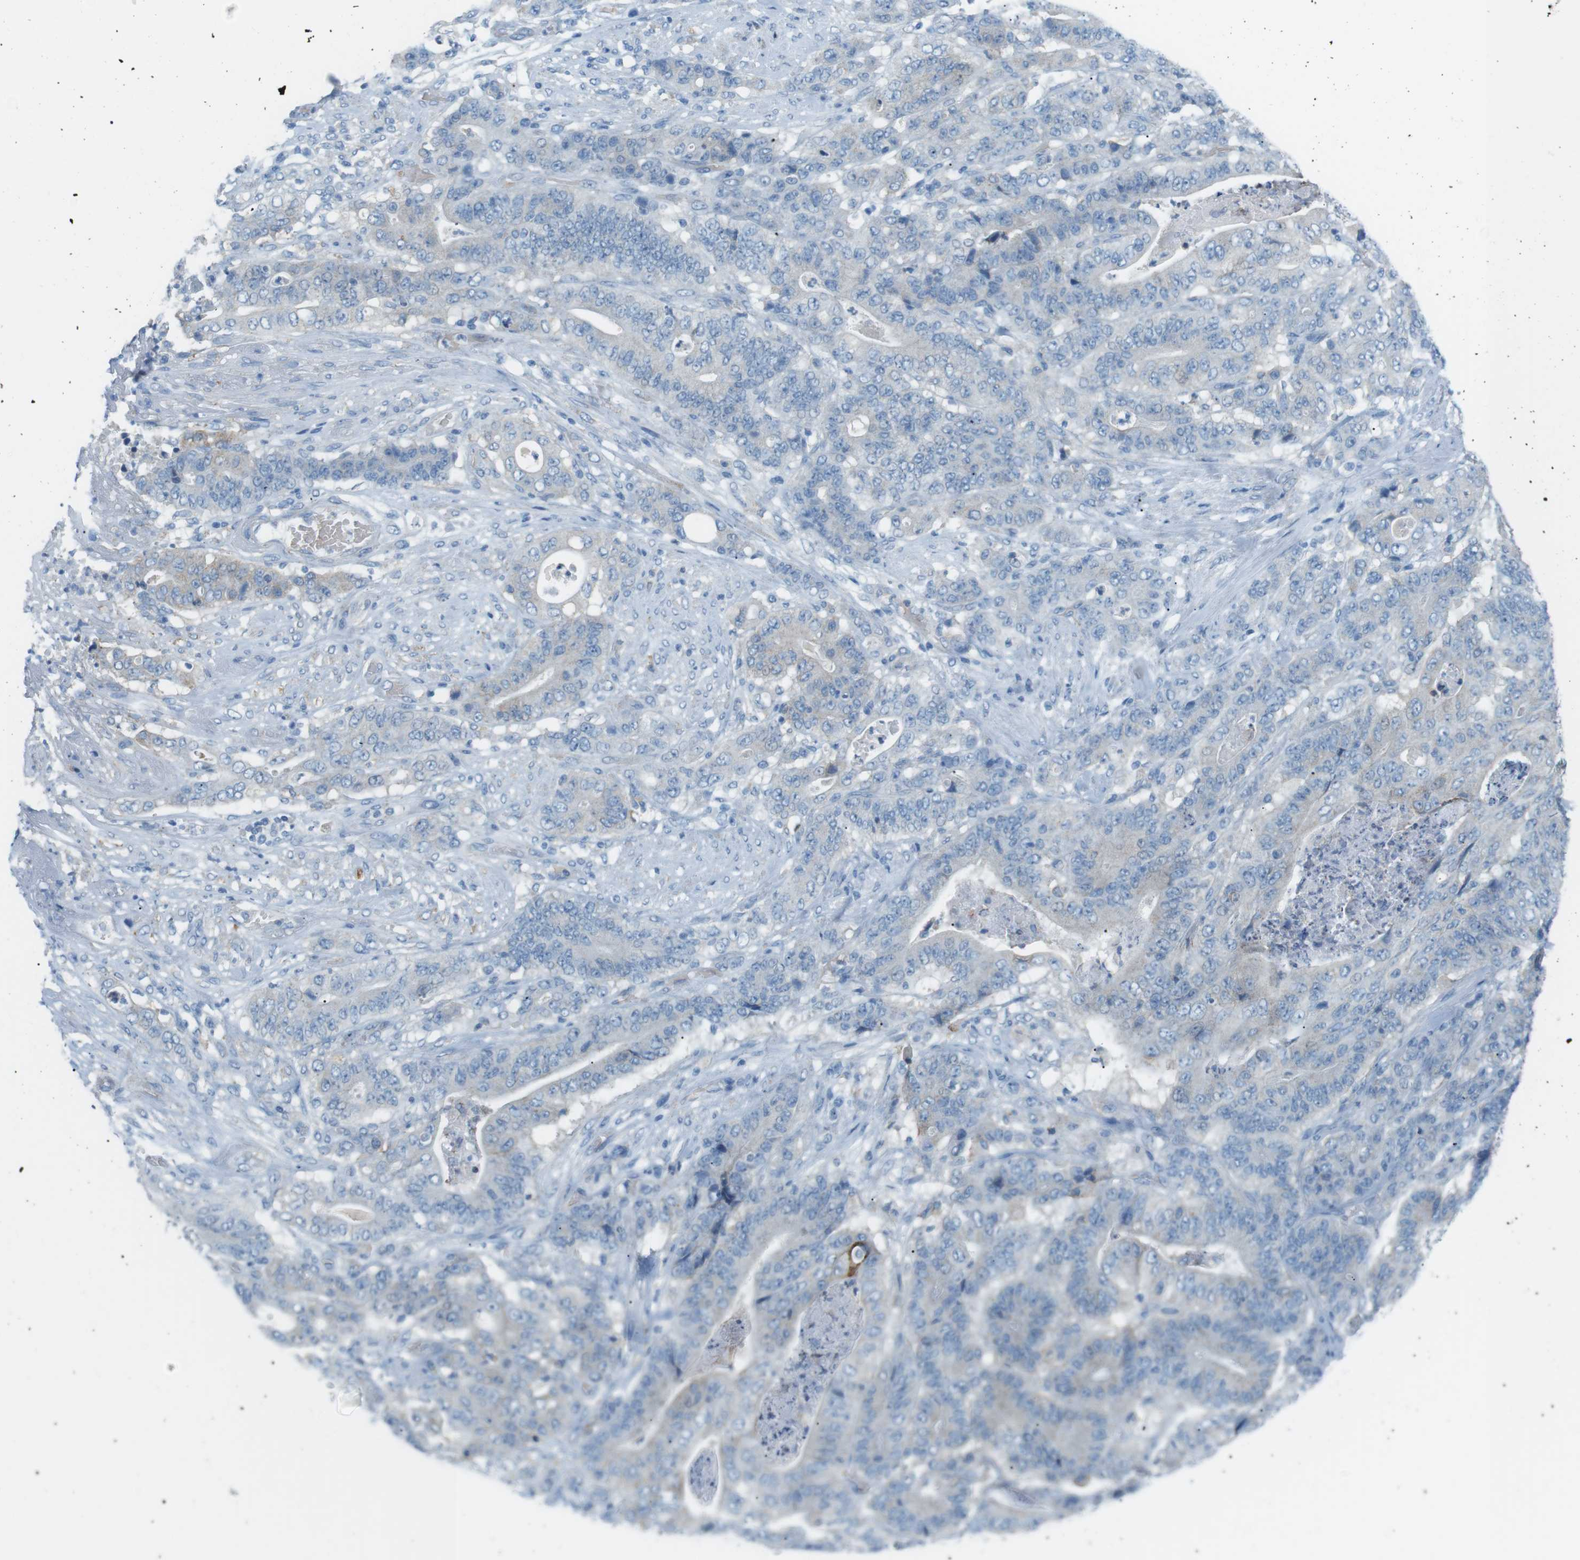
{"staining": {"intensity": "negative", "quantity": "none", "location": "none"}, "tissue": "stomach cancer", "cell_type": "Tumor cells", "image_type": "cancer", "snomed": [{"axis": "morphology", "description": "Adenocarcinoma, NOS"}, {"axis": "topography", "description": "Stomach"}], "caption": "High magnification brightfield microscopy of stomach cancer (adenocarcinoma) stained with DAB (3,3'-diaminobenzidine) (brown) and counterstained with hematoxylin (blue): tumor cells show no significant expression. The staining was performed using DAB (3,3'-diaminobenzidine) to visualize the protein expression in brown, while the nuclei were stained in blue with hematoxylin (Magnification: 20x).", "gene": "VAMP1", "patient": {"sex": "female", "age": 73}}